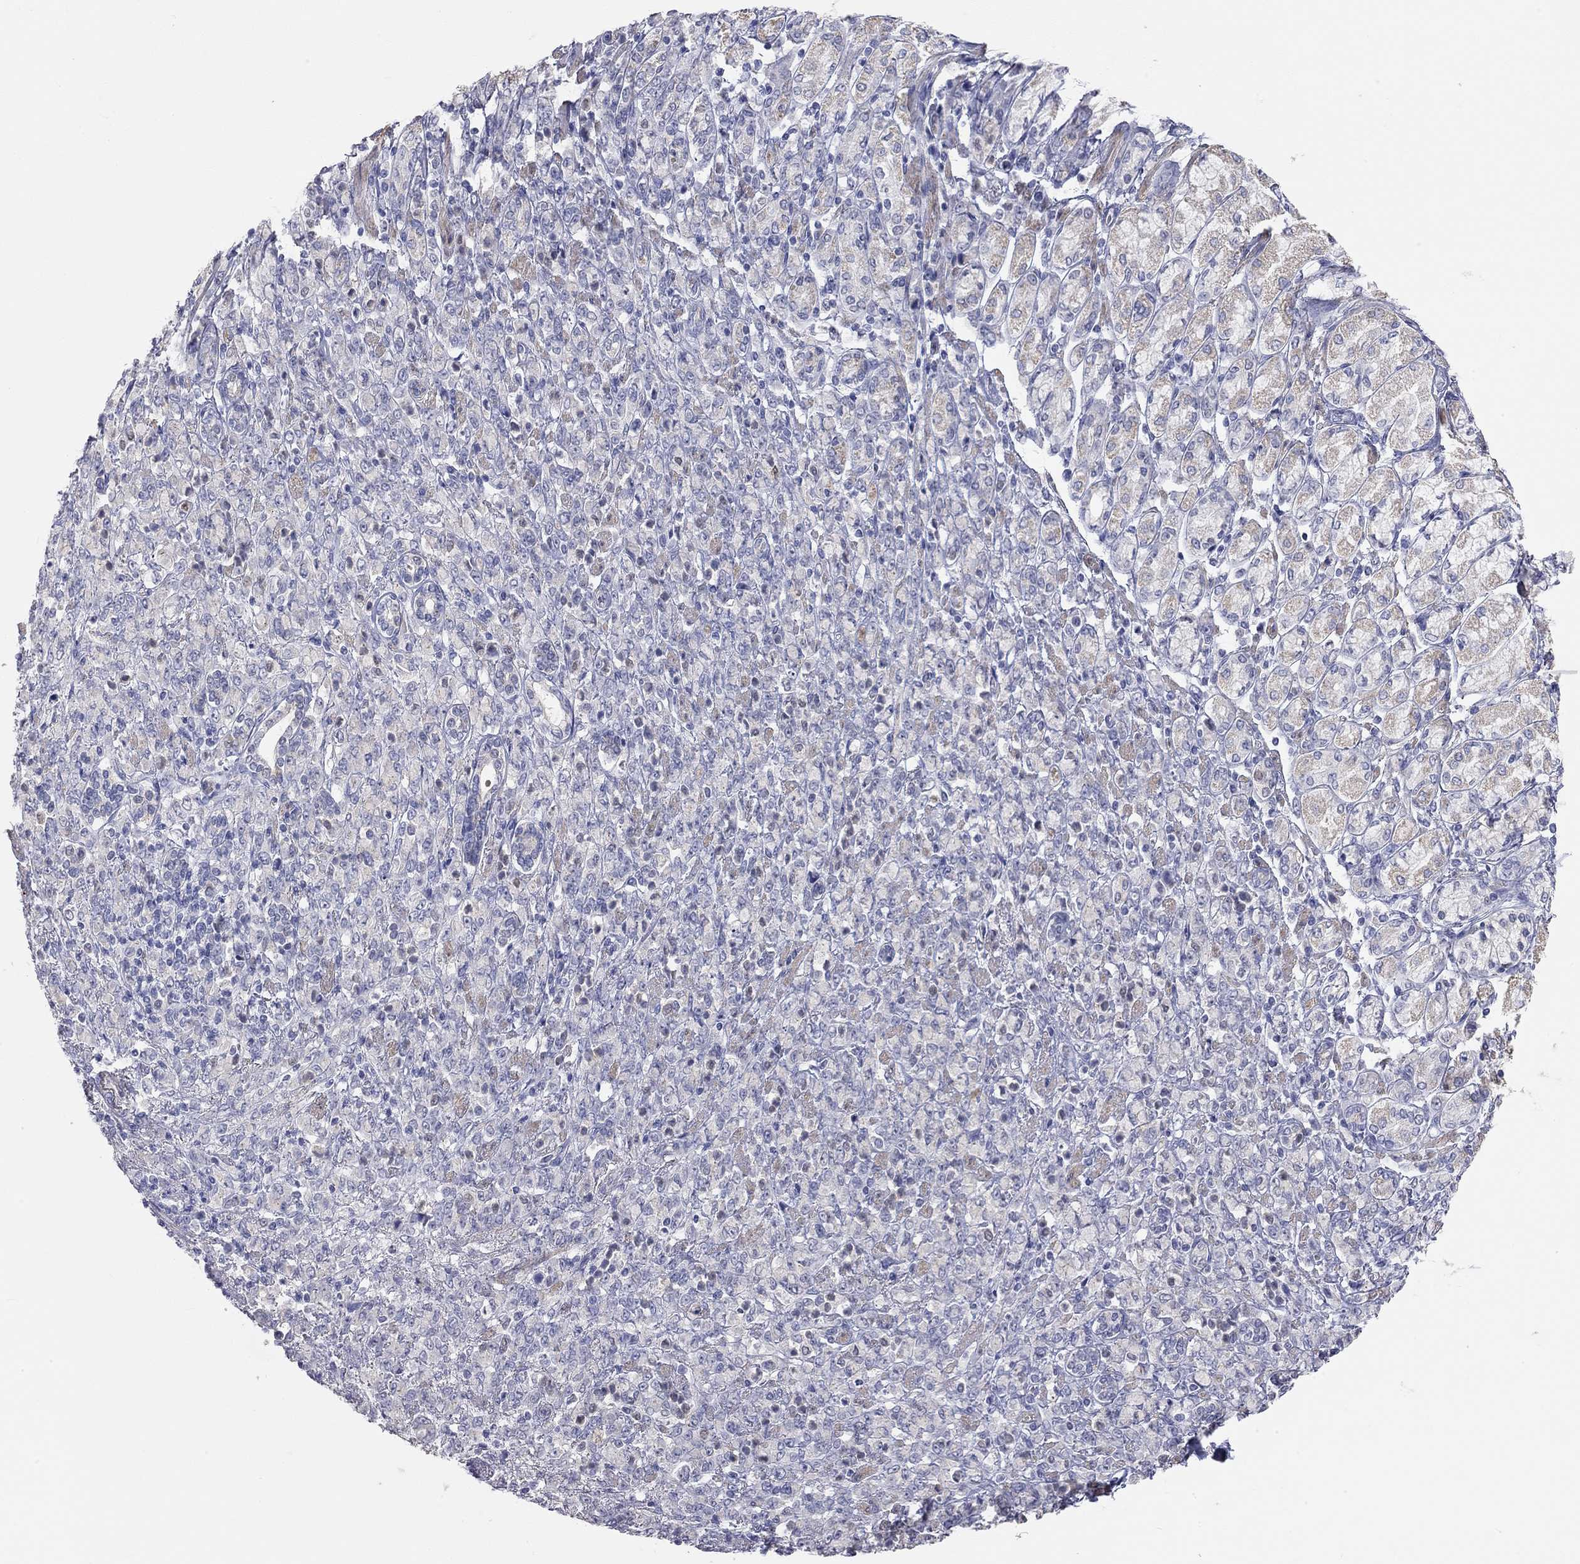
{"staining": {"intensity": "negative", "quantity": "none", "location": "none"}, "tissue": "stomach cancer", "cell_type": "Tumor cells", "image_type": "cancer", "snomed": [{"axis": "morphology", "description": "Normal tissue, NOS"}, {"axis": "morphology", "description": "Adenocarcinoma, NOS"}, {"axis": "topography", "description": "Stomach"}], "caption": "Immunohistochemistry photomicrograph of adenocarcinoma (stomach) stained for a protein (brown), which demonstrates no positivity in tumor cells.", "gene": "PAPSS2", "patient": {"sex": "female", "age": 79}}